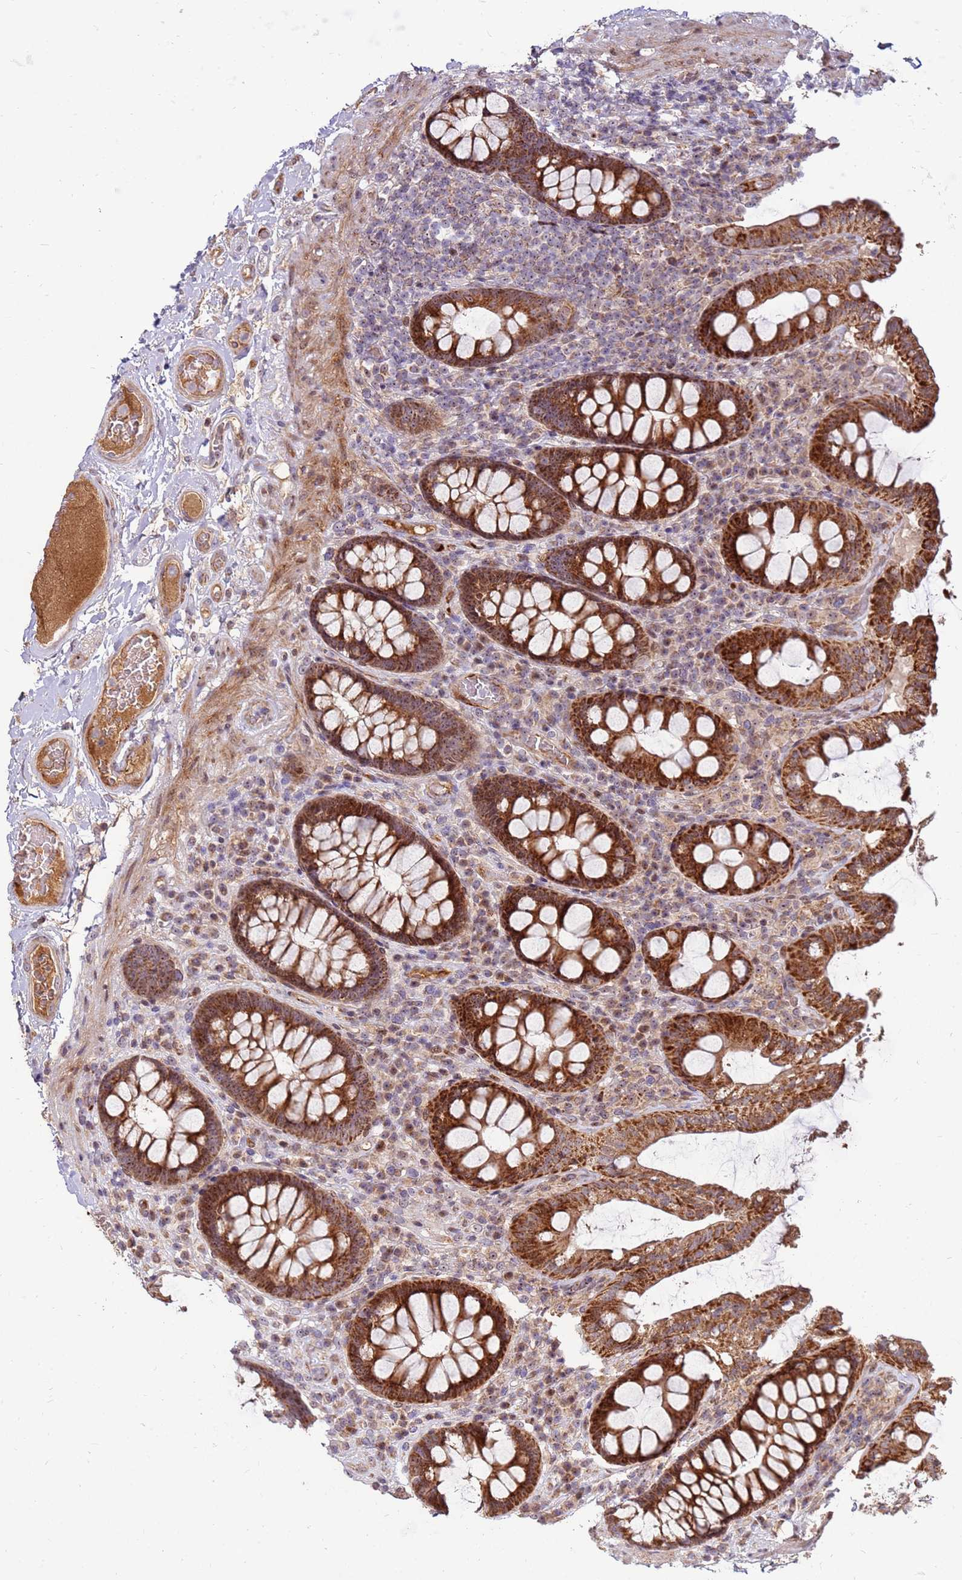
{"staining": {"intensity": "moderate", "quantity": ">75%", "location": "cytoplasmic/membranous"}, "tissue": "colon", "cell_type": "Endothelial cells", "image_type": "normal", "snomed": [{"axis": "morphology", "description": "Normal tissue, NOS"}, {"axis": "topography", "description": "Colon"}], "caption": "An image showing moderate cytoplasmic/membranous staining in approximately >75% of endothelial cells in unremarkable colon, as visualized by brown immunohistochemical staining.", "gene": "KIF25", "patient": {"sex": "male", "age": 84}}